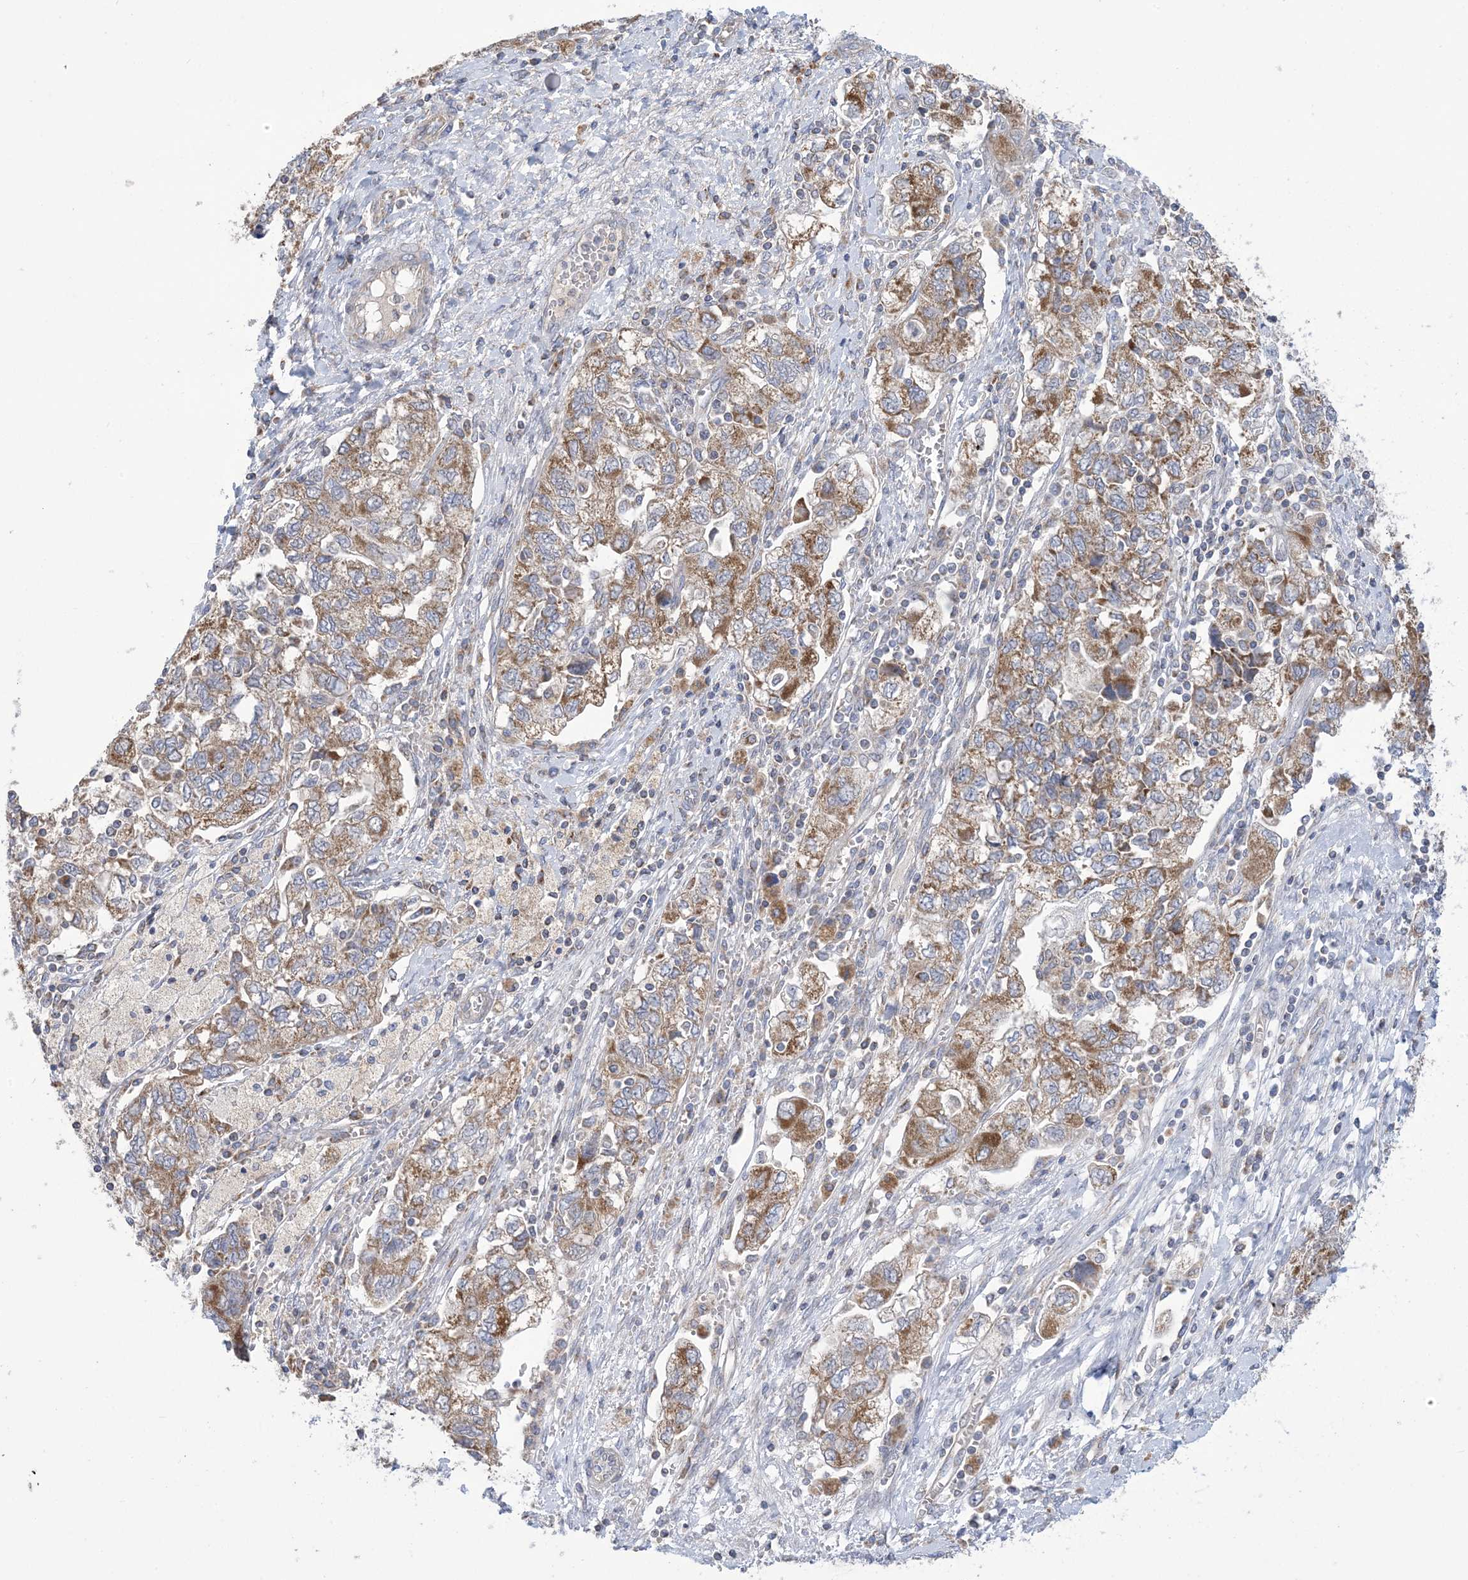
{"staining": {"intensity": "moderate", "quantity": ">75%", "location": "cytoplasmic/membranous"}, "tissue": "ovarian cancer", "cell_type": "Tumor cells", "image_type": "cancer", "snomed": [{"axis": "morphology", "description": "Carcinoma, NOS"}, {"axis": "morphology", "description": "Cystadenocarcinoma, serous, NOS"}, {"axis": "topography", "description": "Ovary"}], "caption": "About >75% of tumor cells in serous cystadenocarcinoma (ovarian) reveal moderate cytoplasmic/membranous protein positivity as visualized by brown immunohistochemical staining.", "gene": "CLEC16A", "patient": {"sex": "female", "age": 69}}